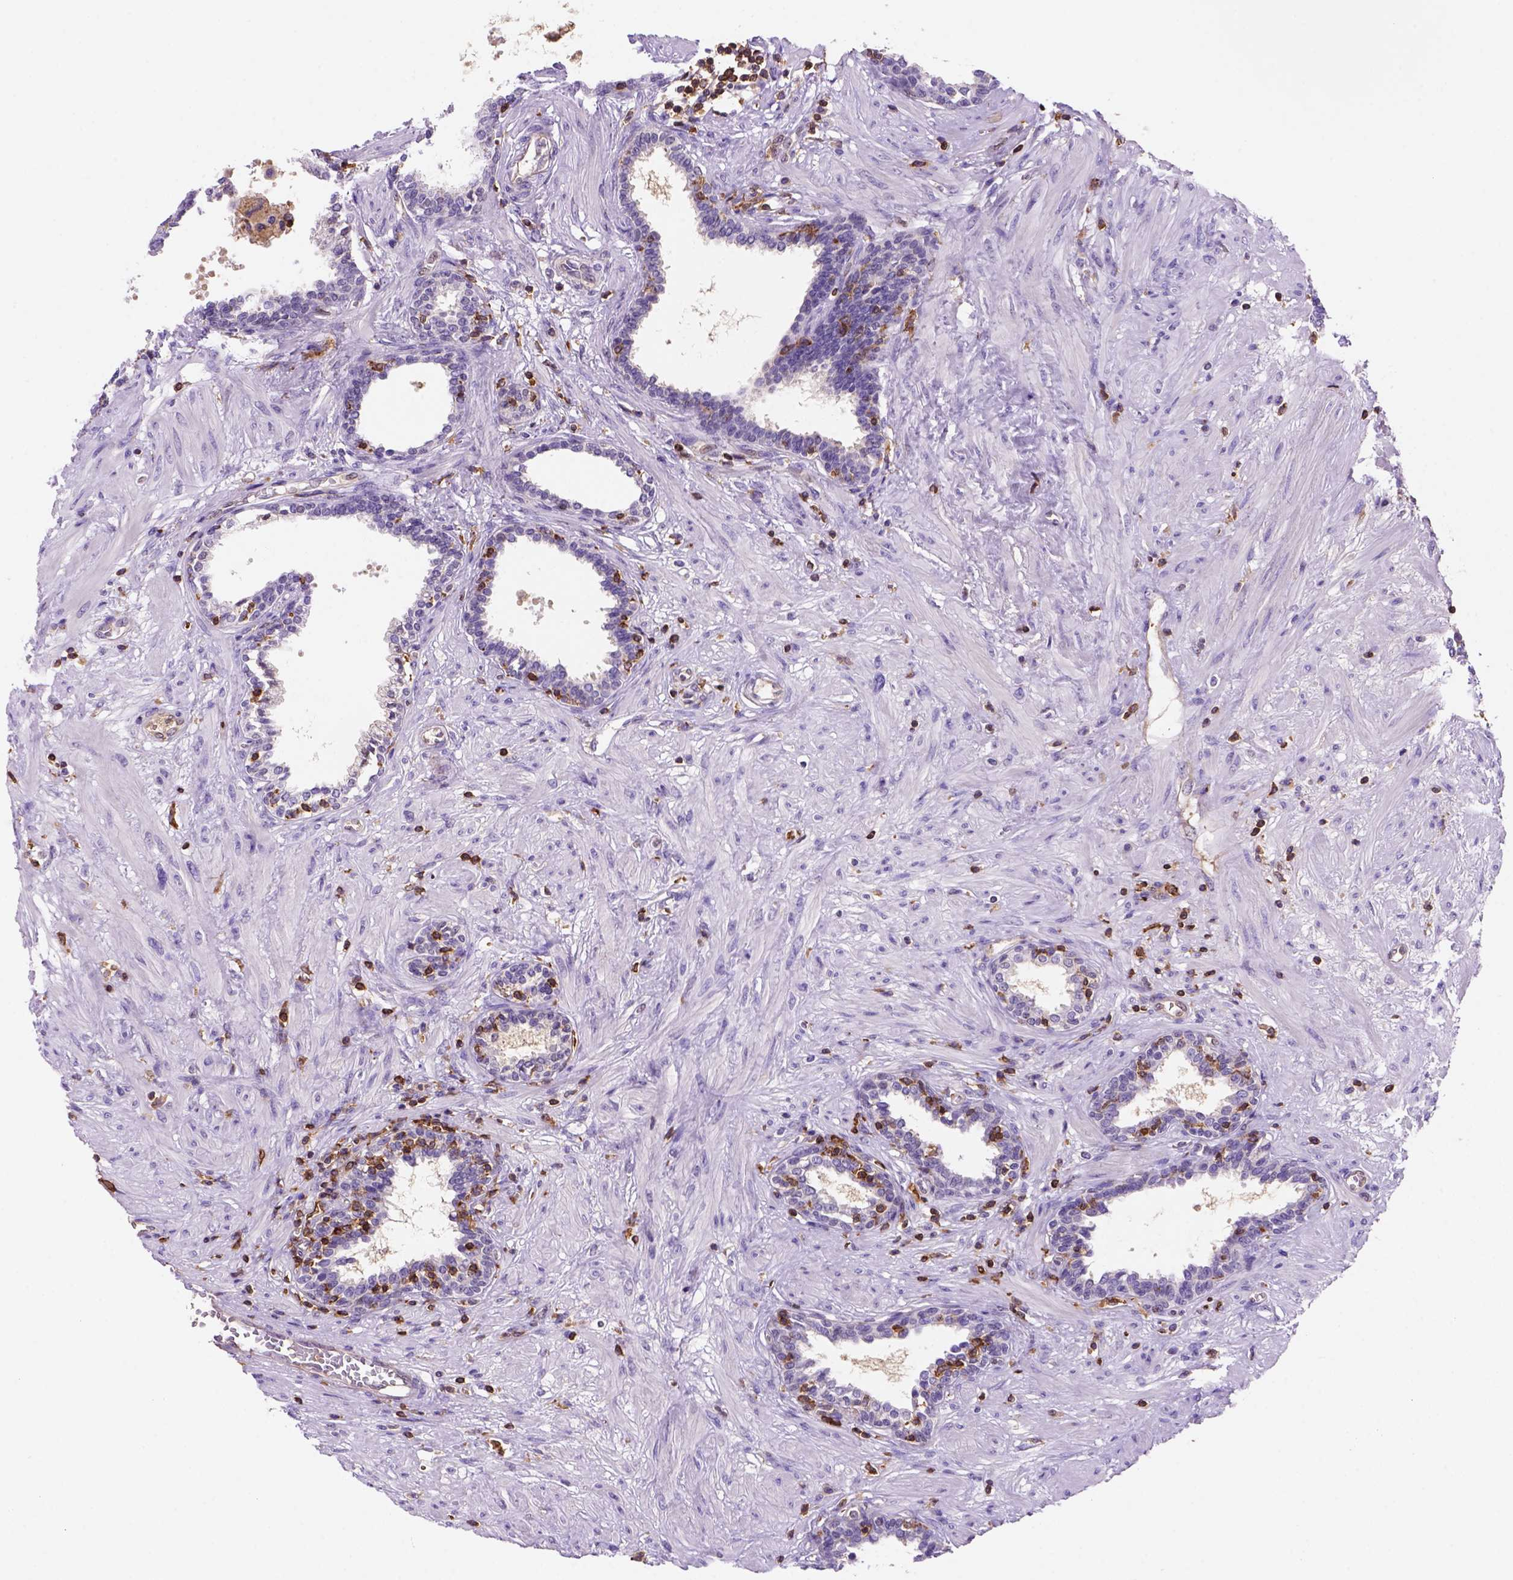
{"staining": {"intensity": "negative", "quantity": "none", "location": "none"}, "tissue": "prostate", "cell_type": "Glandular cells", "image_type": "normal", "snomed": [{"axis": "morphology", "description": "Normal tissue, NOS"}, {"axis": "topography", "description": "Prostate"}], "caption": "High power microscopy image of an IHC histopathology image of normal prostate, revealing no significant positivity in glandular cells.", "gene": "INPP5D", "patient": {"sex": "male", "age": 55}}